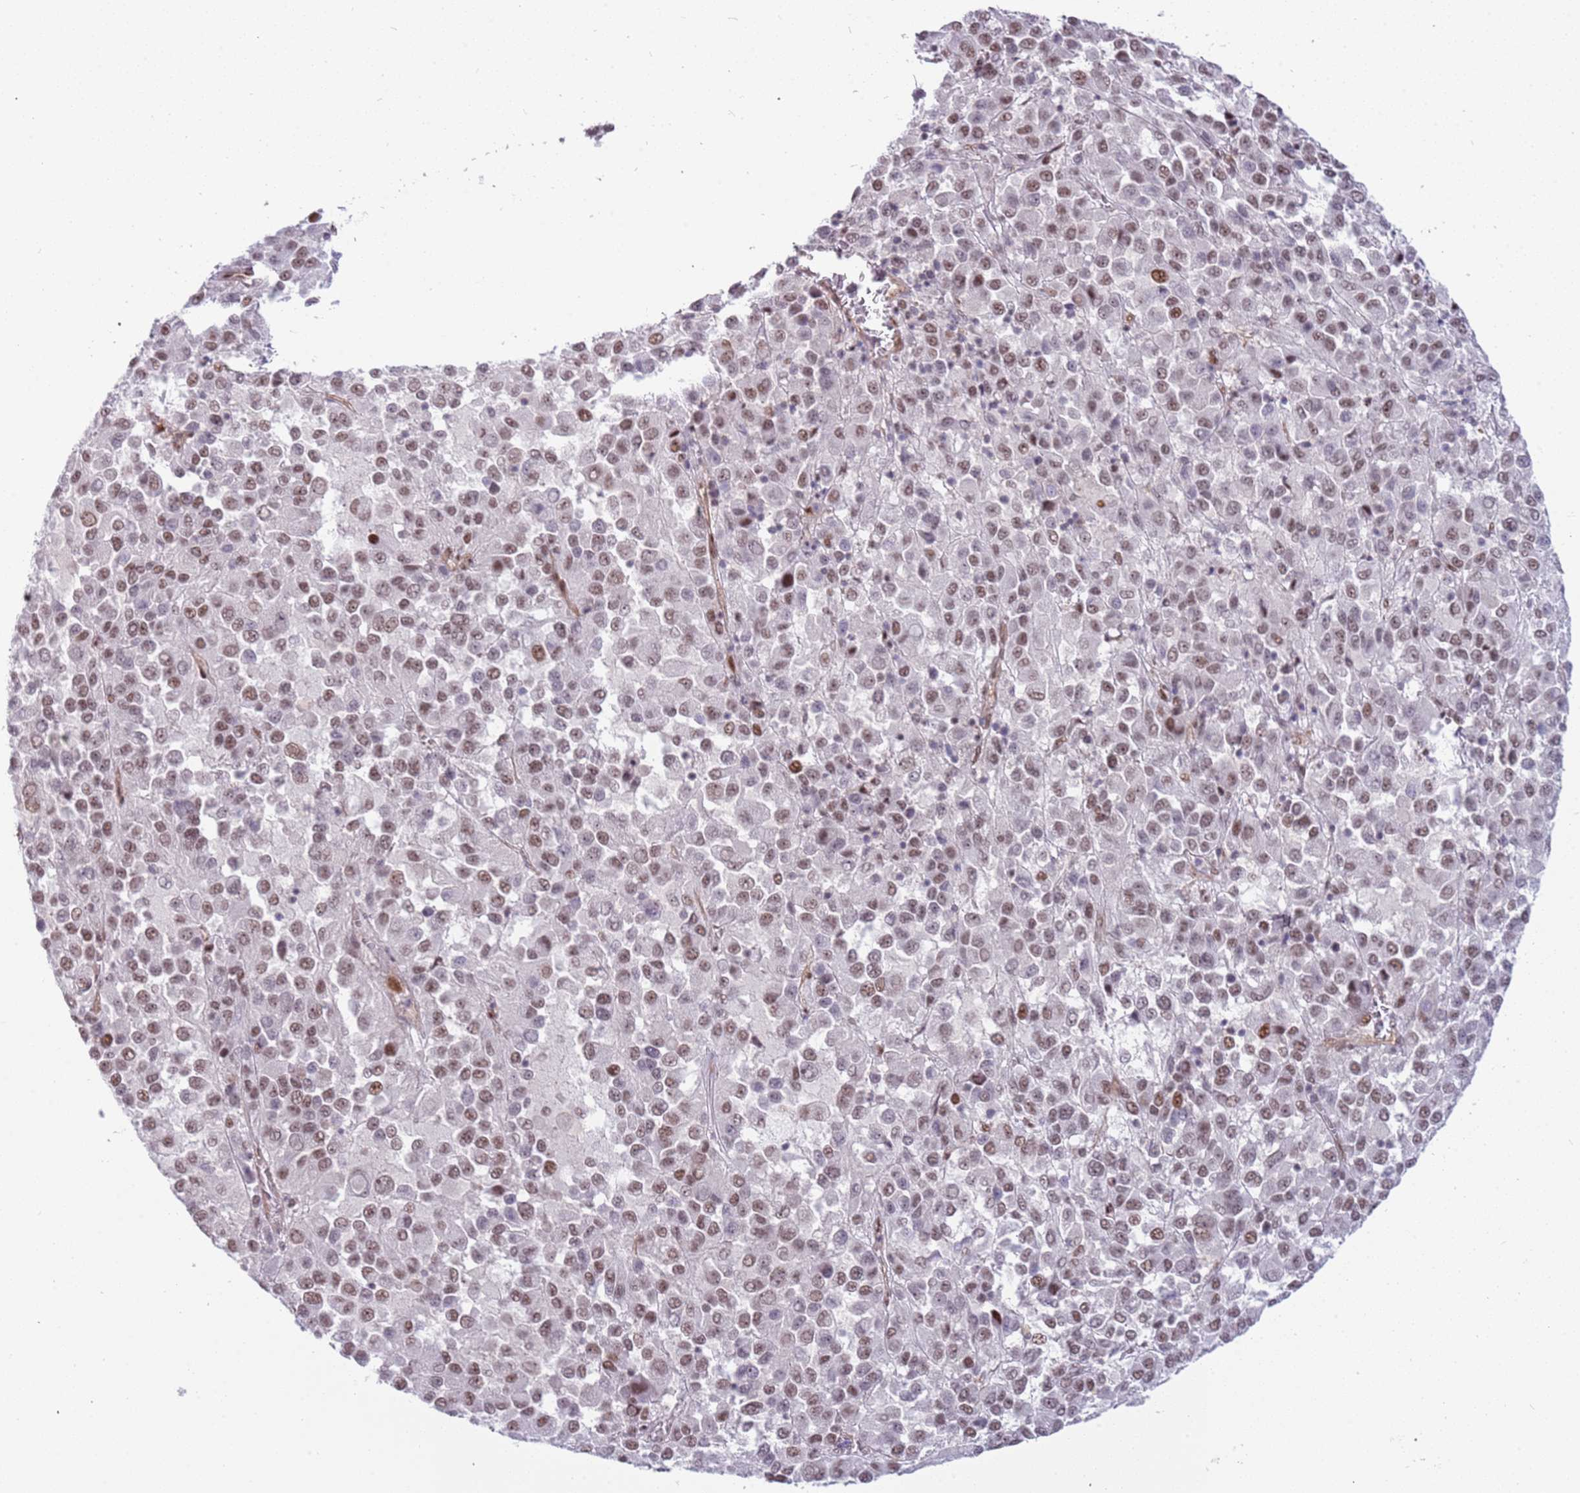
{"staining": {"intensity": "moderate", "quantity": ">75%", "location": "nuclear"}, "tissue": "melanoma", "cell_type": "Tumor cells", "image_type": "cancer", "snomed": [{"axis": "morphology", "description": "Malignant melanoma, Metastatic site"}, {"axis": "topography", "description": "Lung"}], "caption": "Immunohistochemistry (IHC) staining of malignant melanoma (metastatic site), which shows medium levels of moderate nuclear positivity in approximately >75% of tumor cells indicating moderate nuclear protein staining. The staining was performed using DAB (brown) for protein detection and nuclei were counterstained in hematoxylin (blue).", "gene": "LRMDA", "patient": {"sex": "male", "age": 64}}